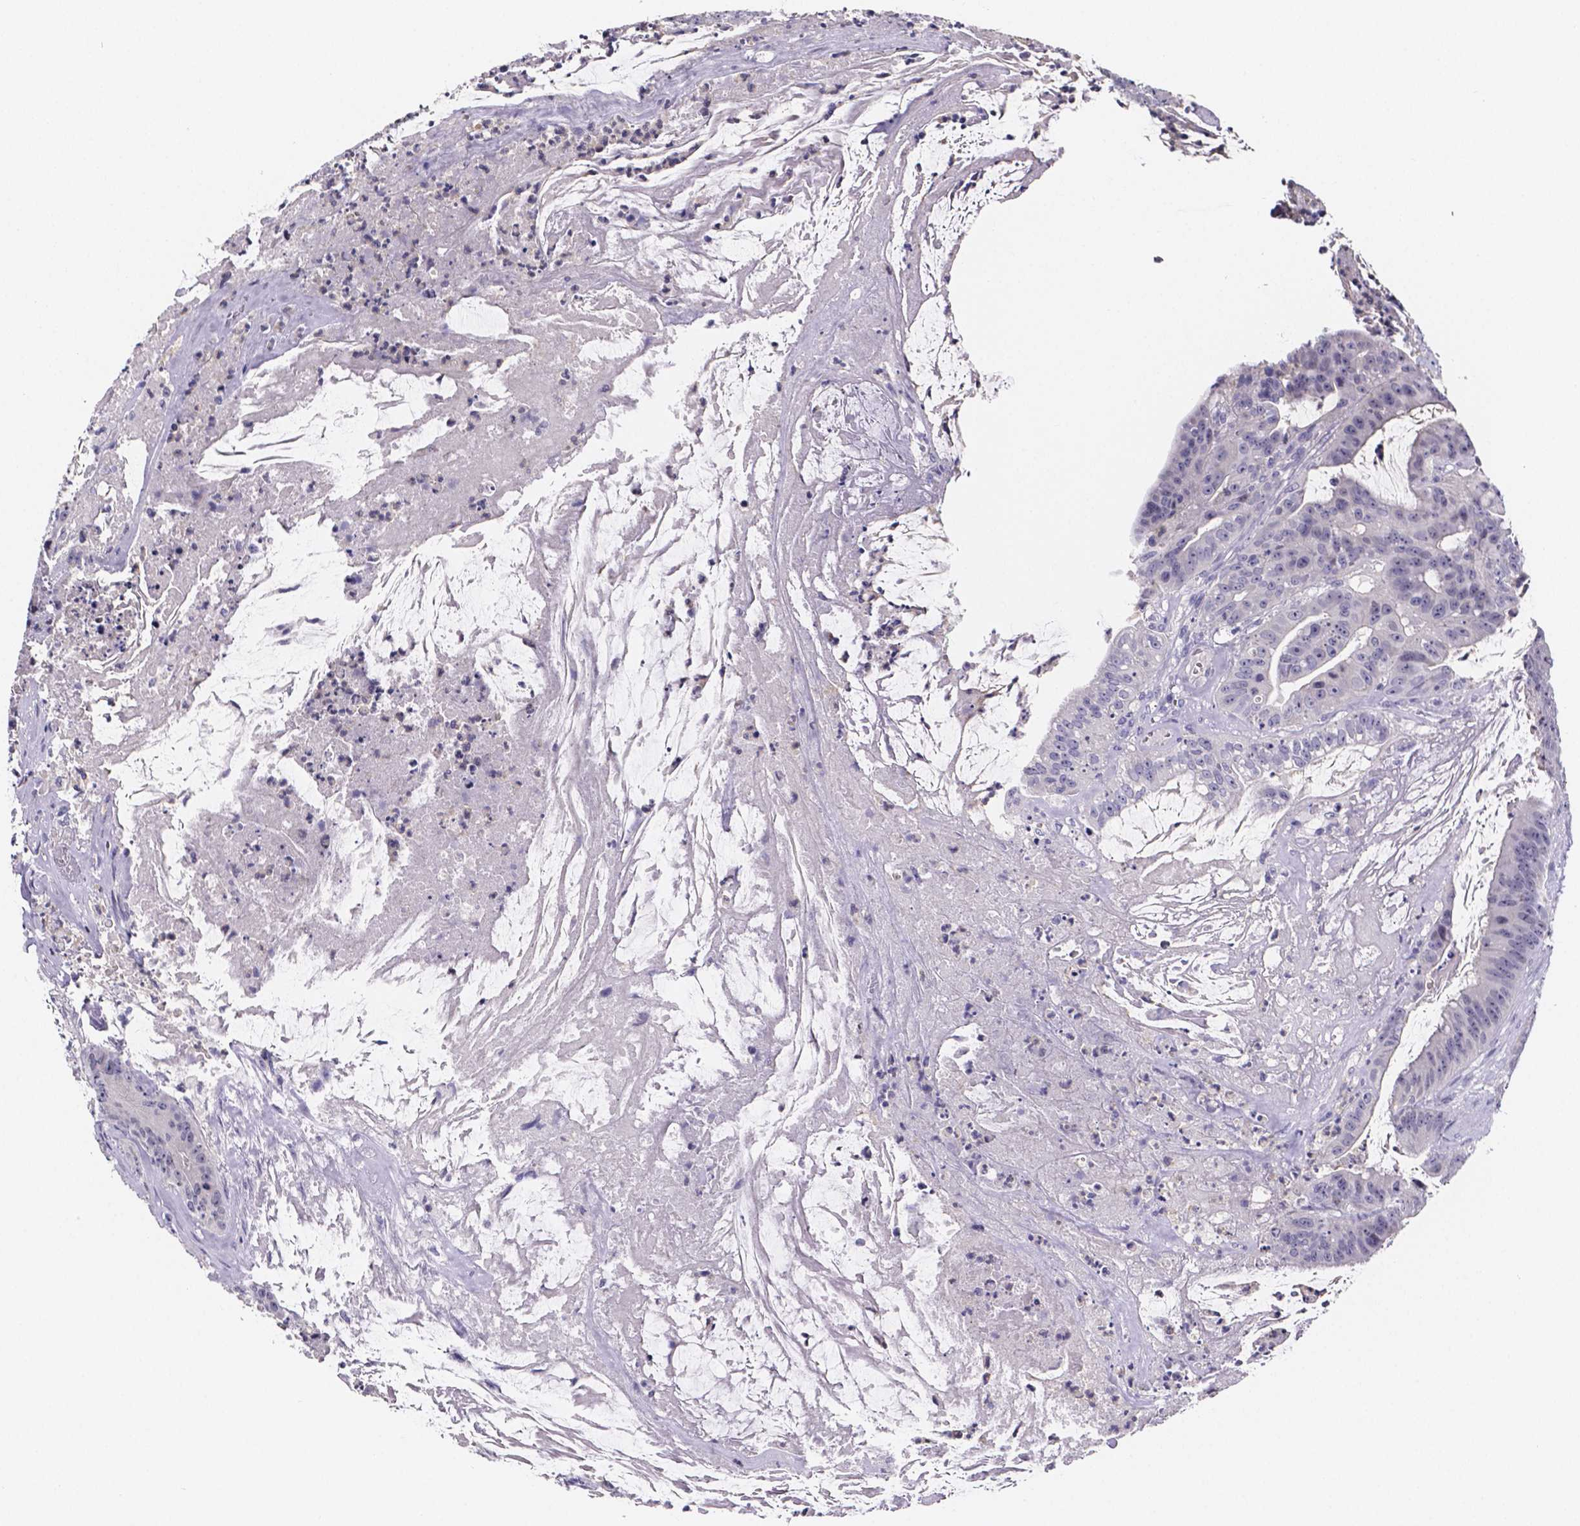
{"staining": {"intensity": "negative", "quantity": "none", "location": "none"}, "tissue": "colorectal cancer", "cell_type": "Tumor cells", "image_type": "cancer", "snomed": [{"axis": "morphology", "description": "Adenocarcinoma, NOS"}, {"axis": "topography", "description": "Colon"}], "caption": "High power microscopy histopathology image of an immunohistochemistry (IHC) image of adenocarcinoma (colorectal), revealing no significant expression in tumor cells.", "gene": "IZUMO1", "patient": {"sex": "male", "age": 33}}